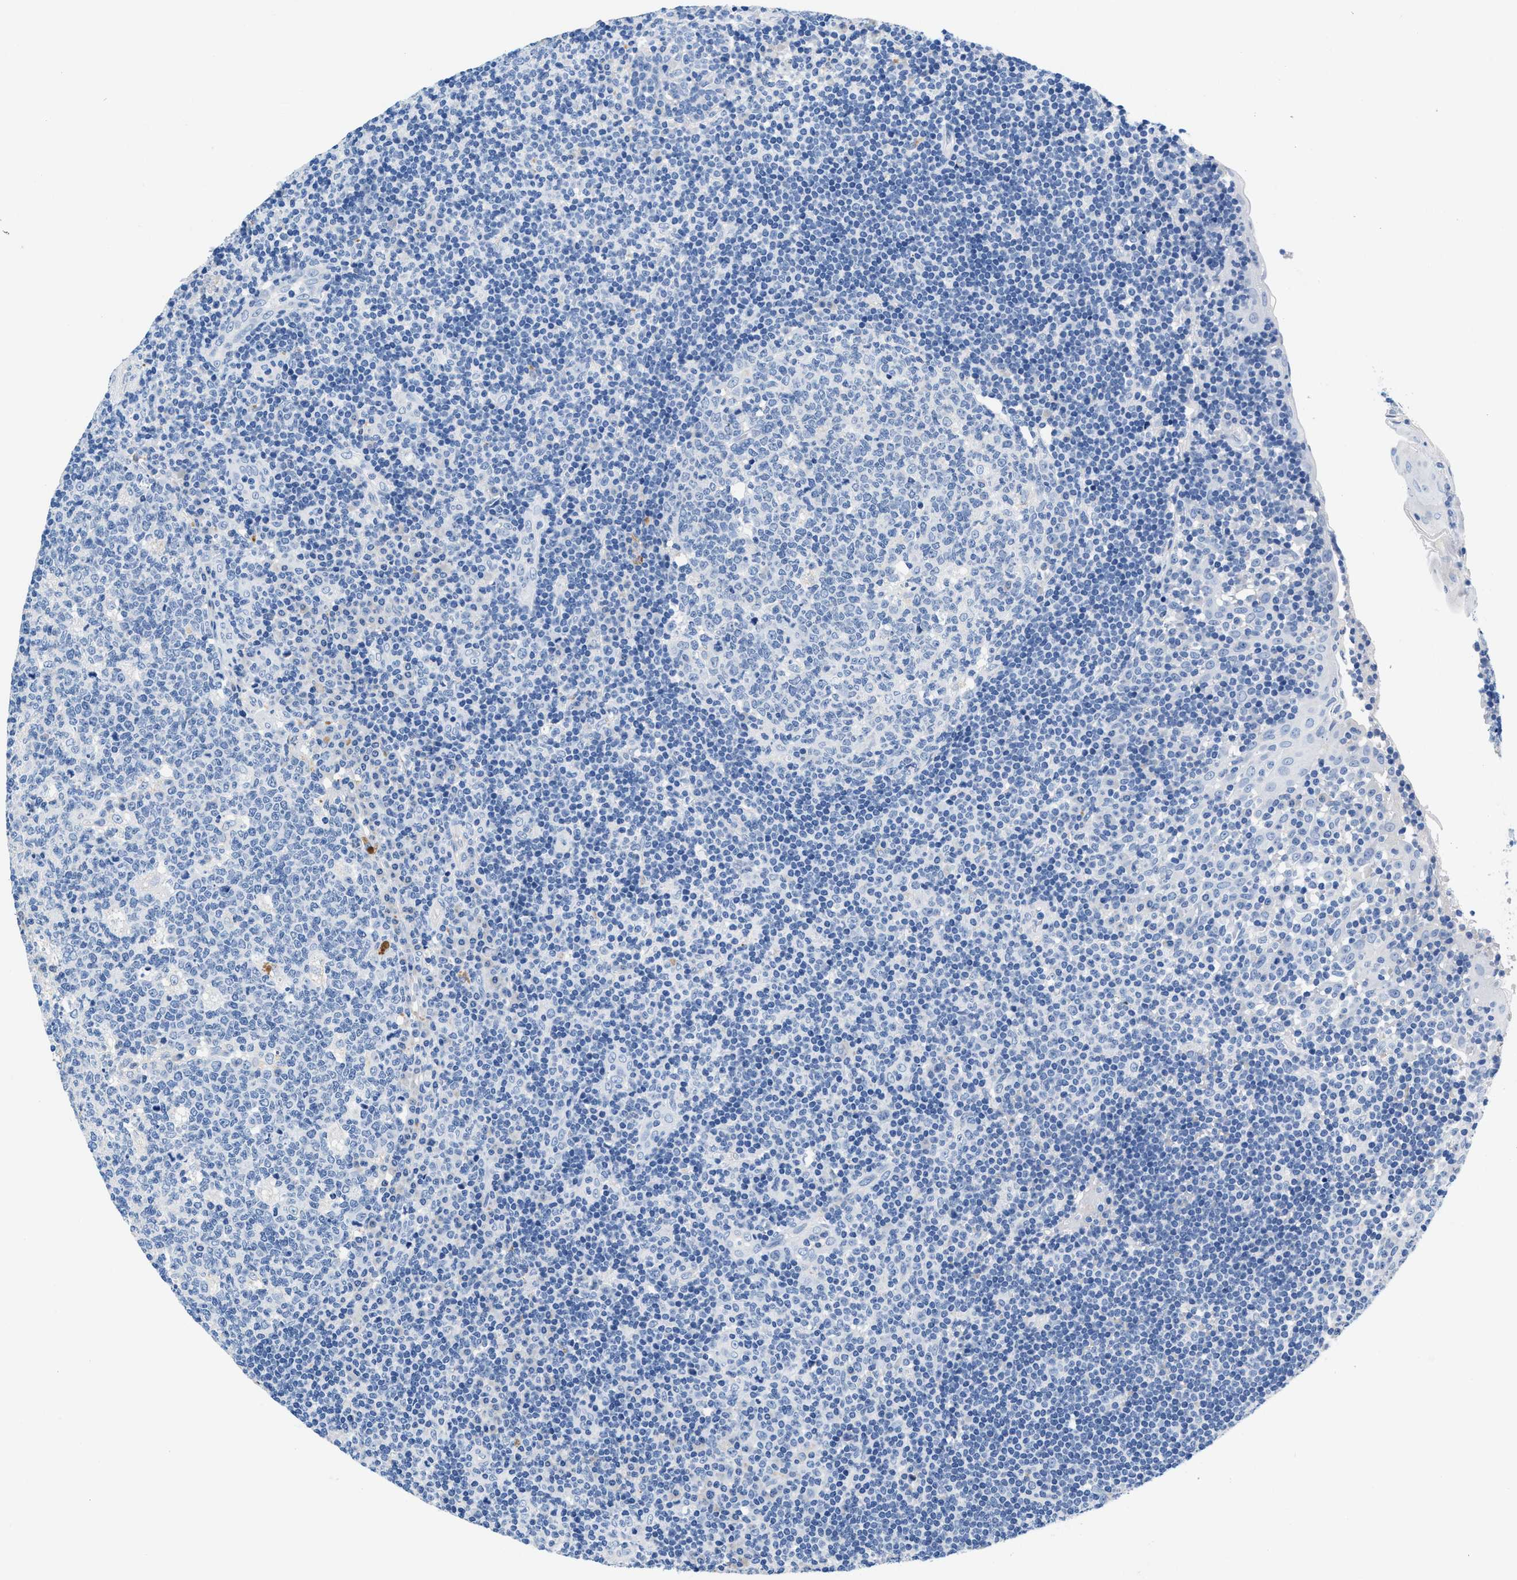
{"staining": {"intensity": "negative", "quantity": "none", "location": "none"}, "tissue": "tonsil", "cell_type": "Germinal center cells", "image_type": "normal", "snomed": [{"axis": "morphology", "description": "Normal tissue, NOS"}, {"axis": "topography", "description": "Tonsil"}], "caption": "This is an IHC micrograph of unremarkable tonsil. There is no expression in germinal center cells.", "gene": "SLFN13", "patient": {"sex": "female", "age": 40}}